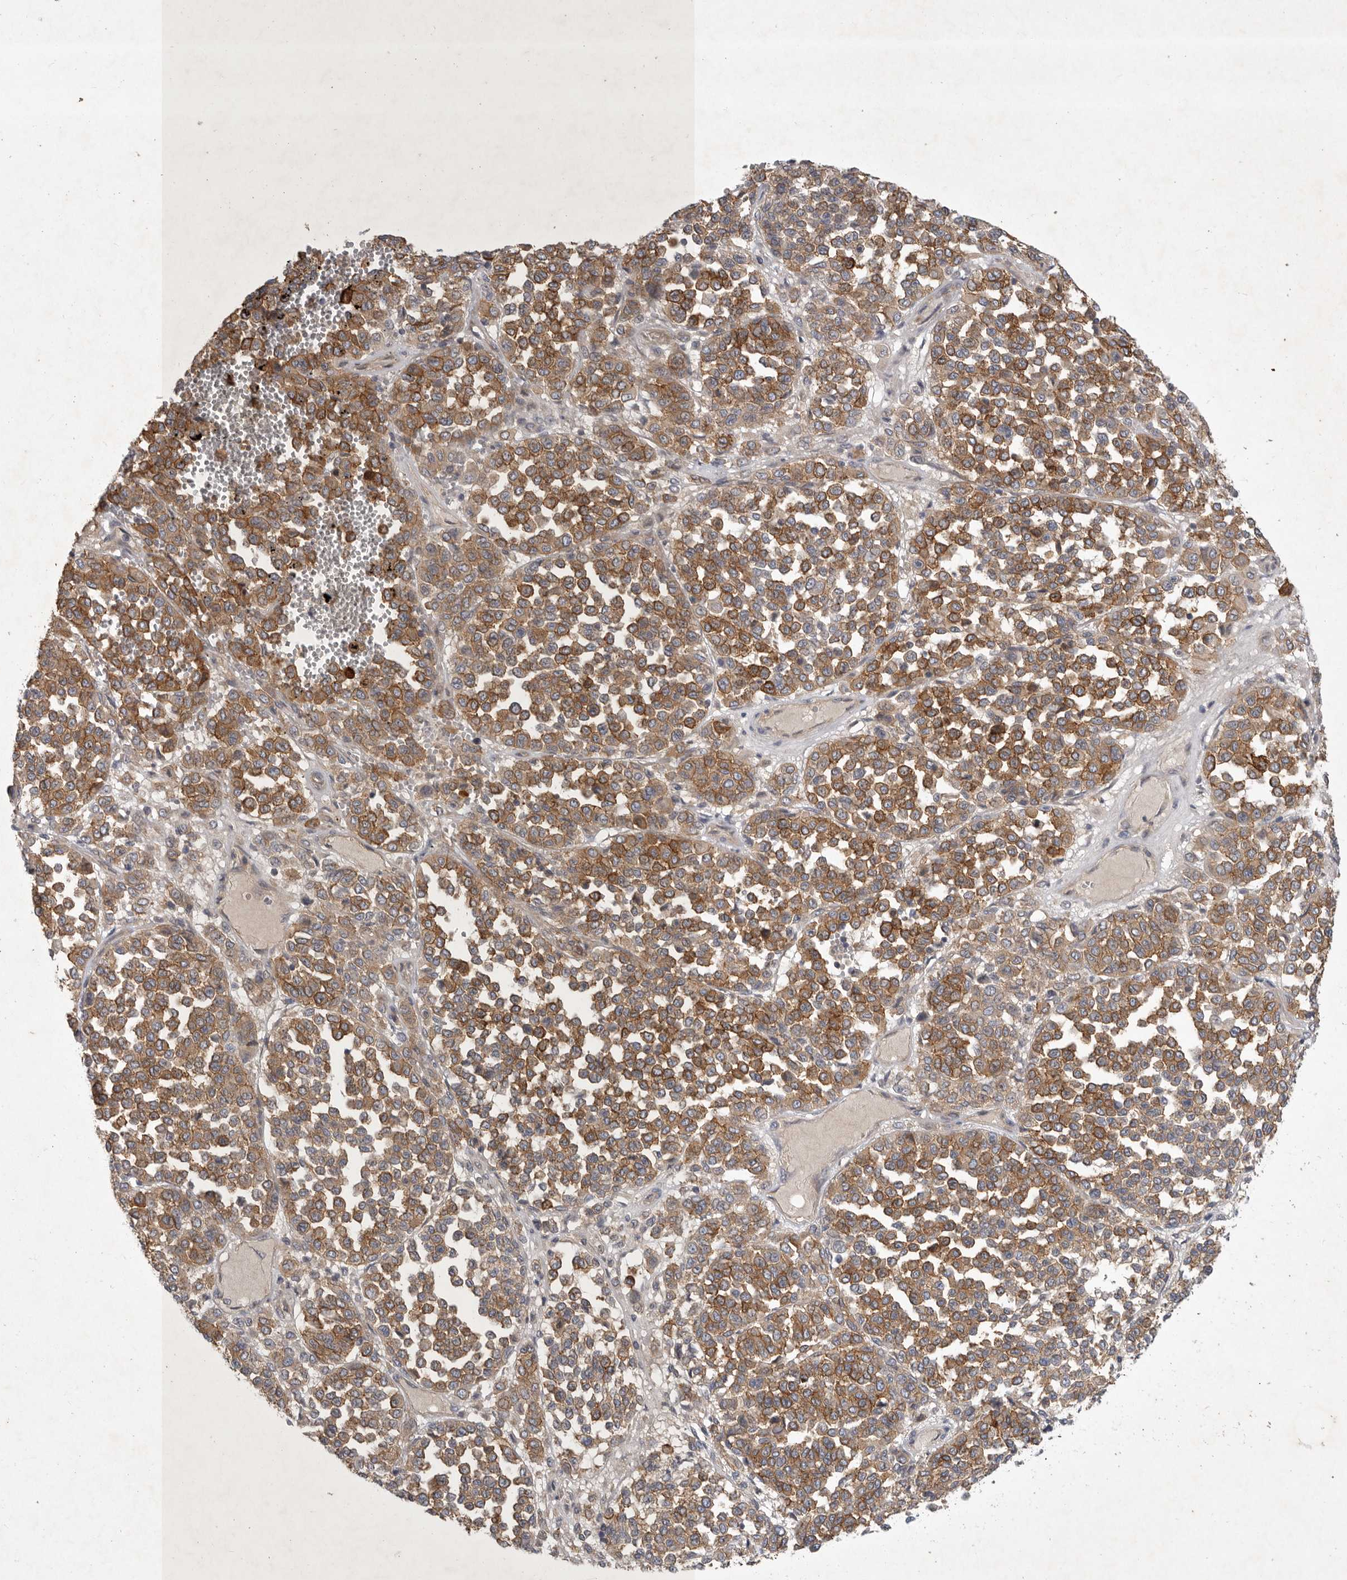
{"staining": {"intensity": "moderate", "quantity": ">75%", "location": "cytoplasmic/membranous"}, "tissue": "melanoma", "cell_type": "Tumor cells", "image_type": "cancer", "snomed": [{"axis": "morphology", "description": "Malignant melanoma, Metastatic site"}, {"axis": "topography", "description": "Pancreas"}], "caption": "A brown stain shows moderate cytoplasmic/membranous expression of a protein in melanoma tumor cells.", "gene": "MLPH", "patient": {"sex": "female", "age": 30}}